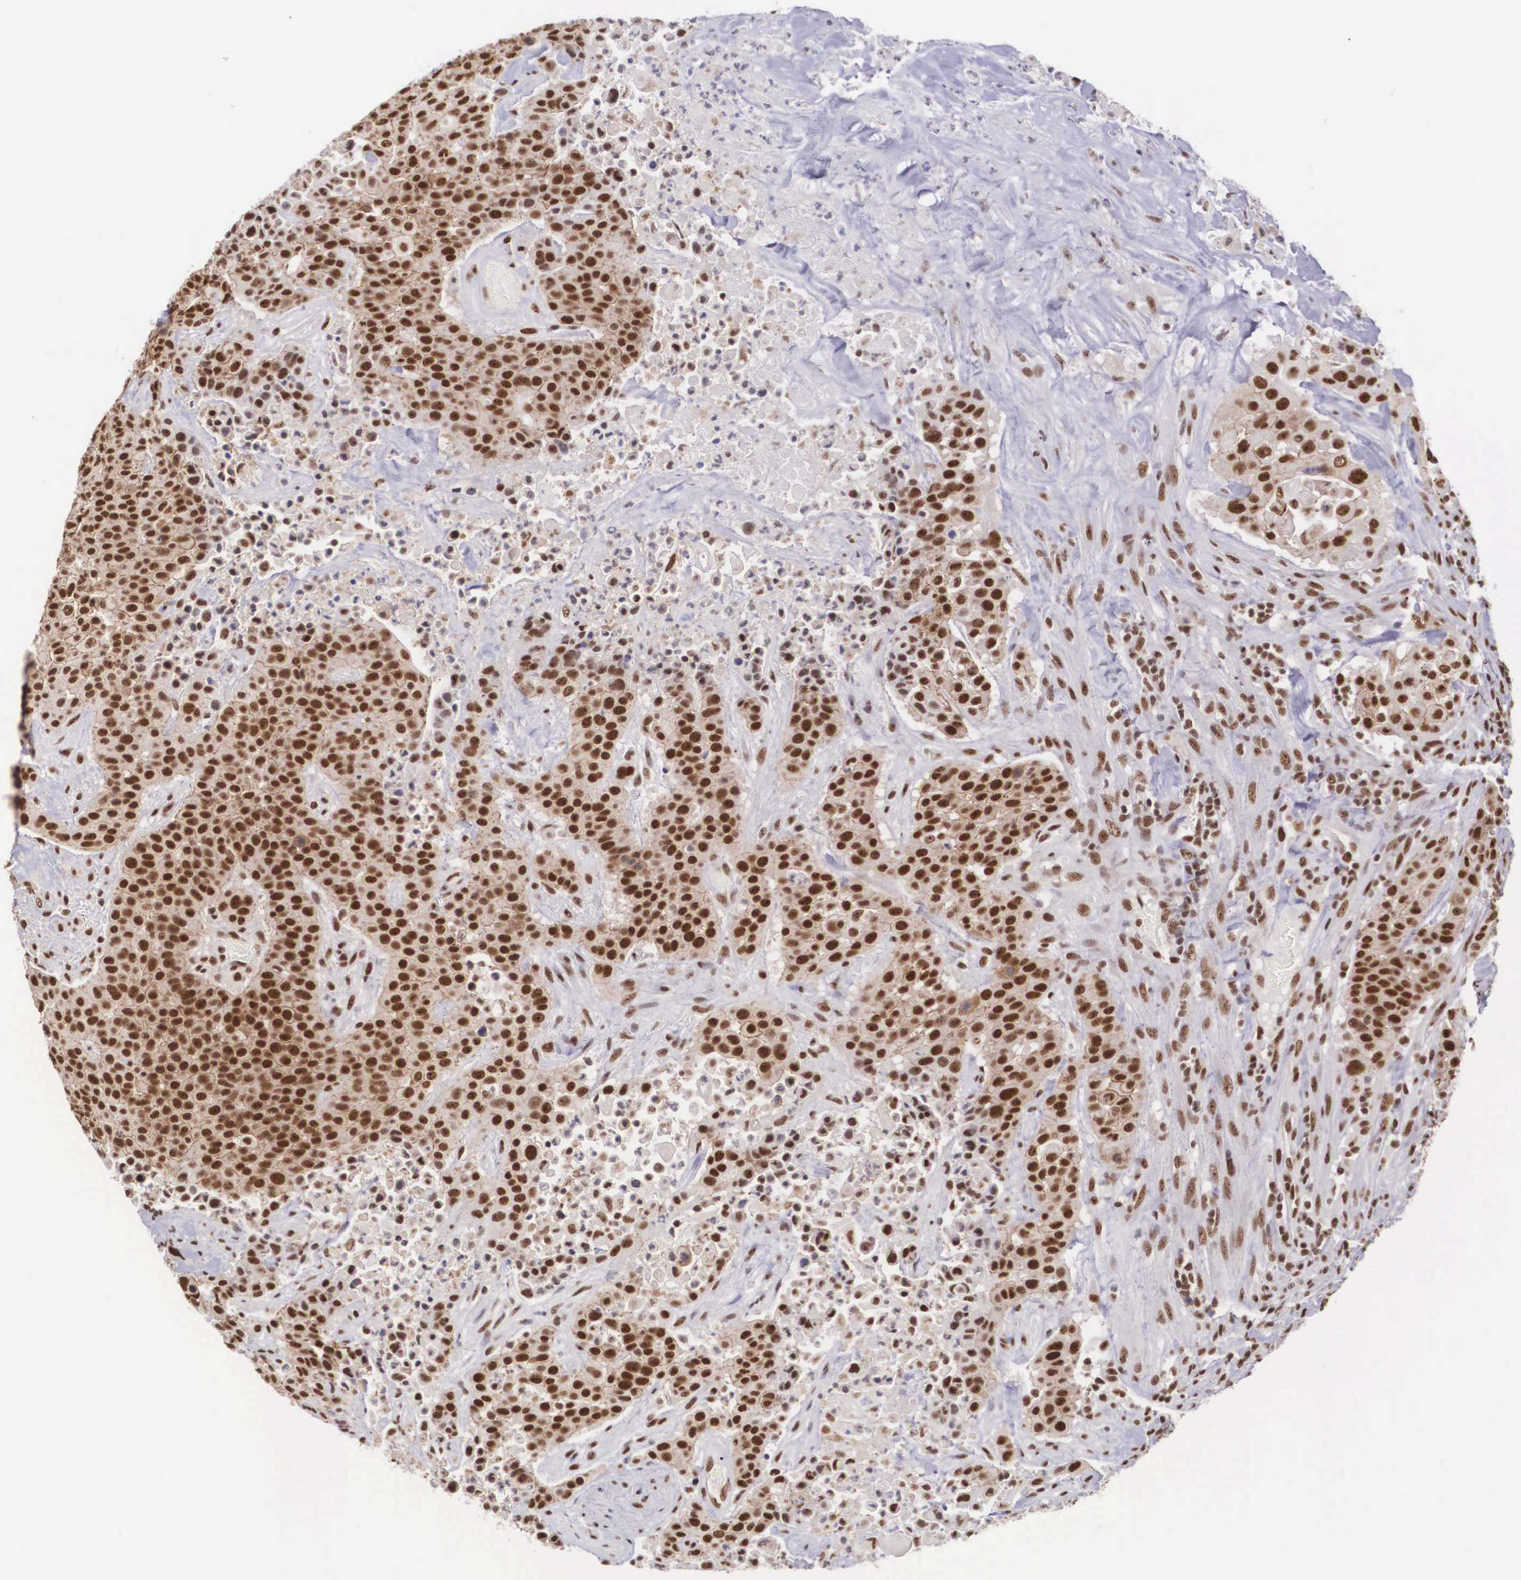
{"staining": {"intensity": "strong", "quantity": ">75%", "location": "cytoplasmic/membranous,nuclear"}, "tissue": "urothelial cancer", "cell_type": "Tumor cells", "image_type": "cancer", "snomed": [{"axis": "morphology", "description": "Urothelial carcinoma, High grade"}, {"axis": "topography", "description": "Urinary bladder"}], "caption": "Immunohistochemistry image of neoplastic tissue: urothelial cancer stained using immunohistochemistry reveals high levels of strong protein expression localized specifically in the cytoplasmic/membranous and nuclear of tumor cells, appearing as a cytoplasmic/membranous and nuclear brown color.", "gene": "POLR2F", "patient": {"sex": "male", "age": 74}}